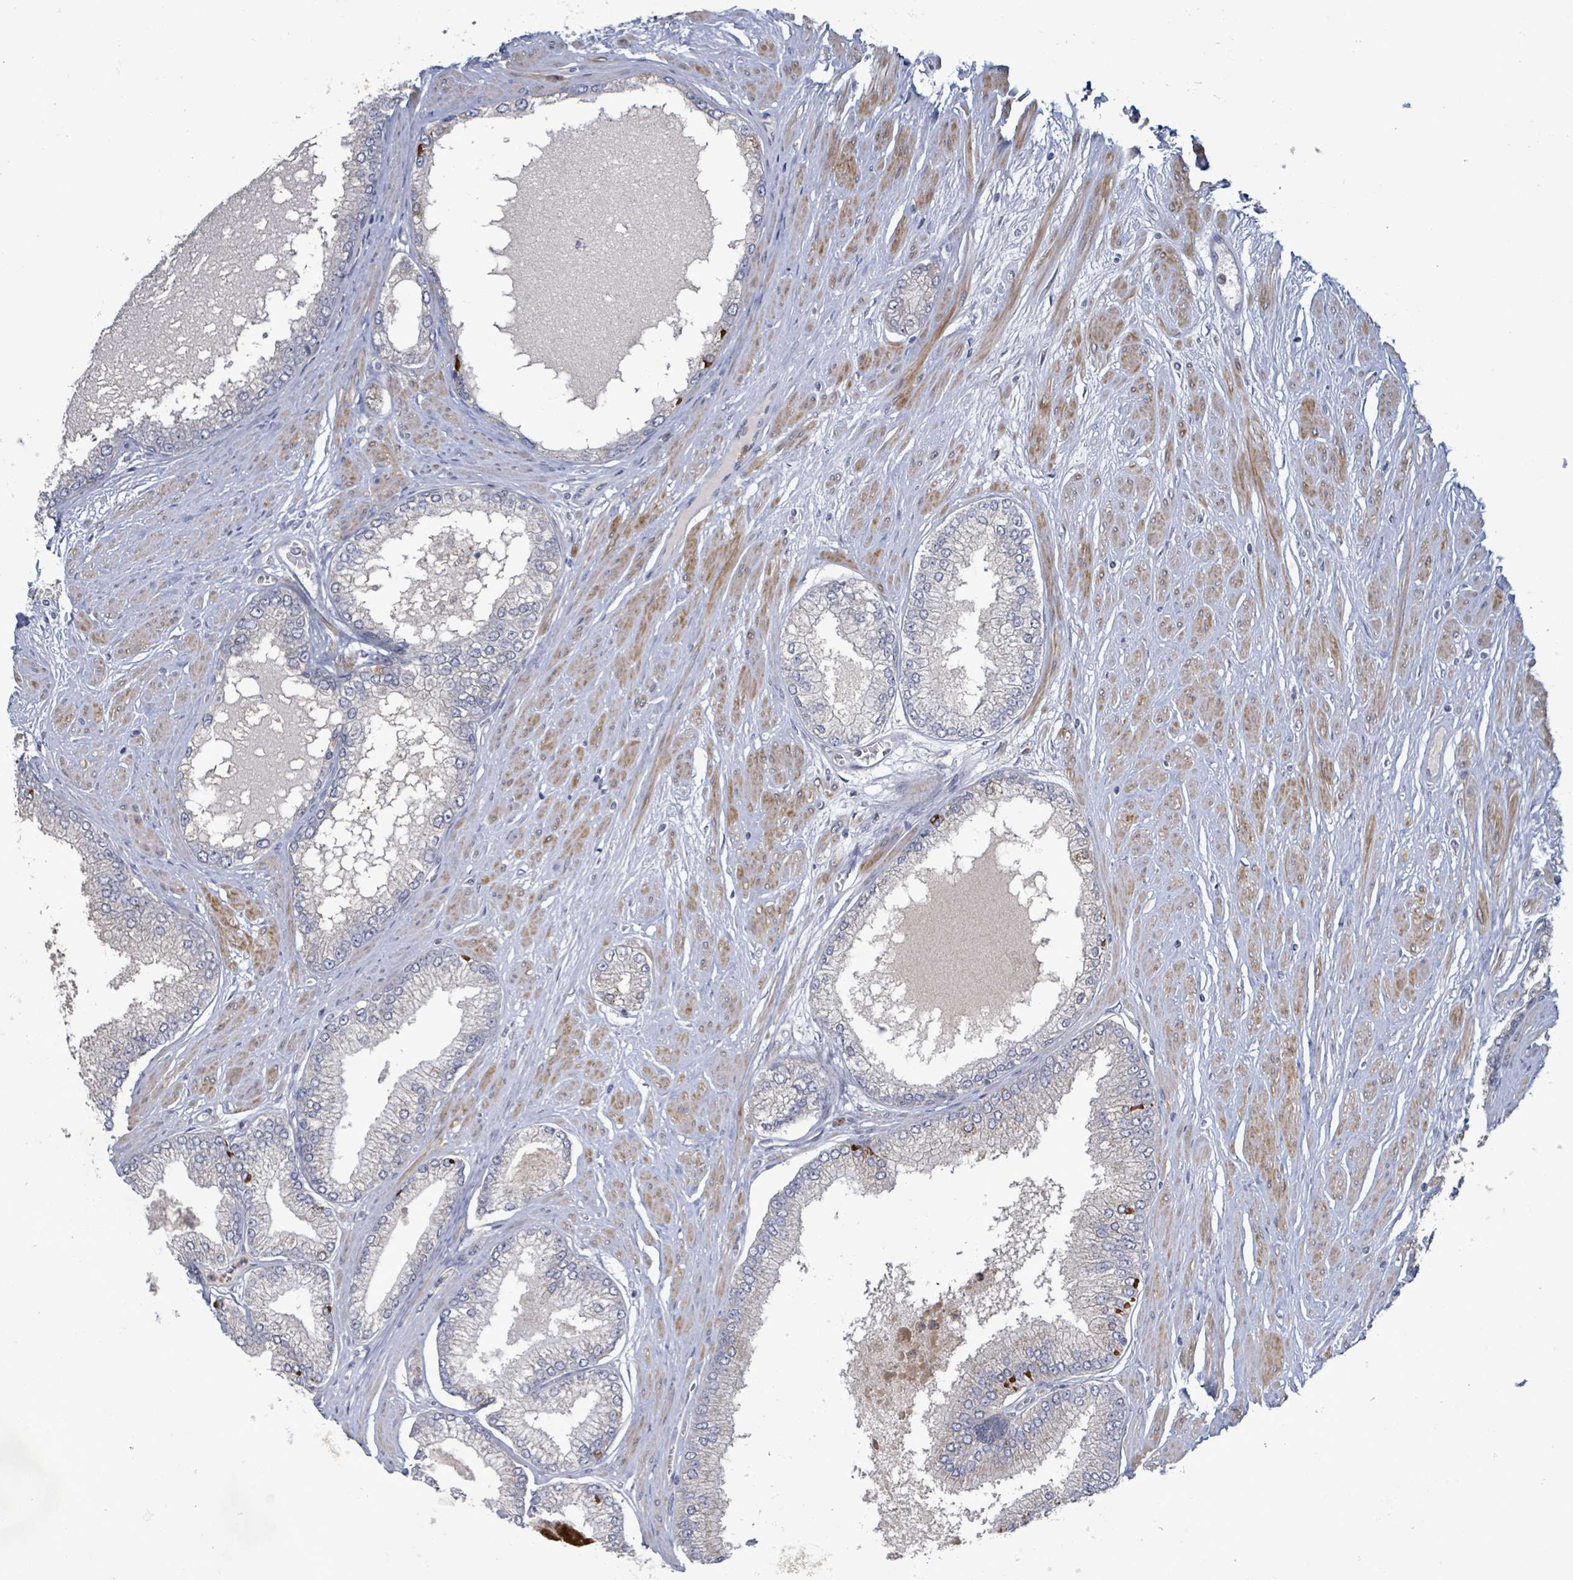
{"staining": {"intensity": "negative", "quantity": "none", "location": "none"}, "tissue": "prostate cancer", "cell_type": "Tumor cells", "image_type": "cancer", "snomed": [{"axis": "morphology", "description": "Adenocarcinoma, Low grade"}, {"axis": "topography", "description": "Prostate"}], "caption": "Tumor cells show no significant positivity in prostate cancer. (Stains: DAB immunohistochemistry (IHC) with hematoxylin counter stain, Microscopy: brightfield microscopy at high magnification).", "gene": "SLIT3", "patient": {"sex": "male", "age": 55}}